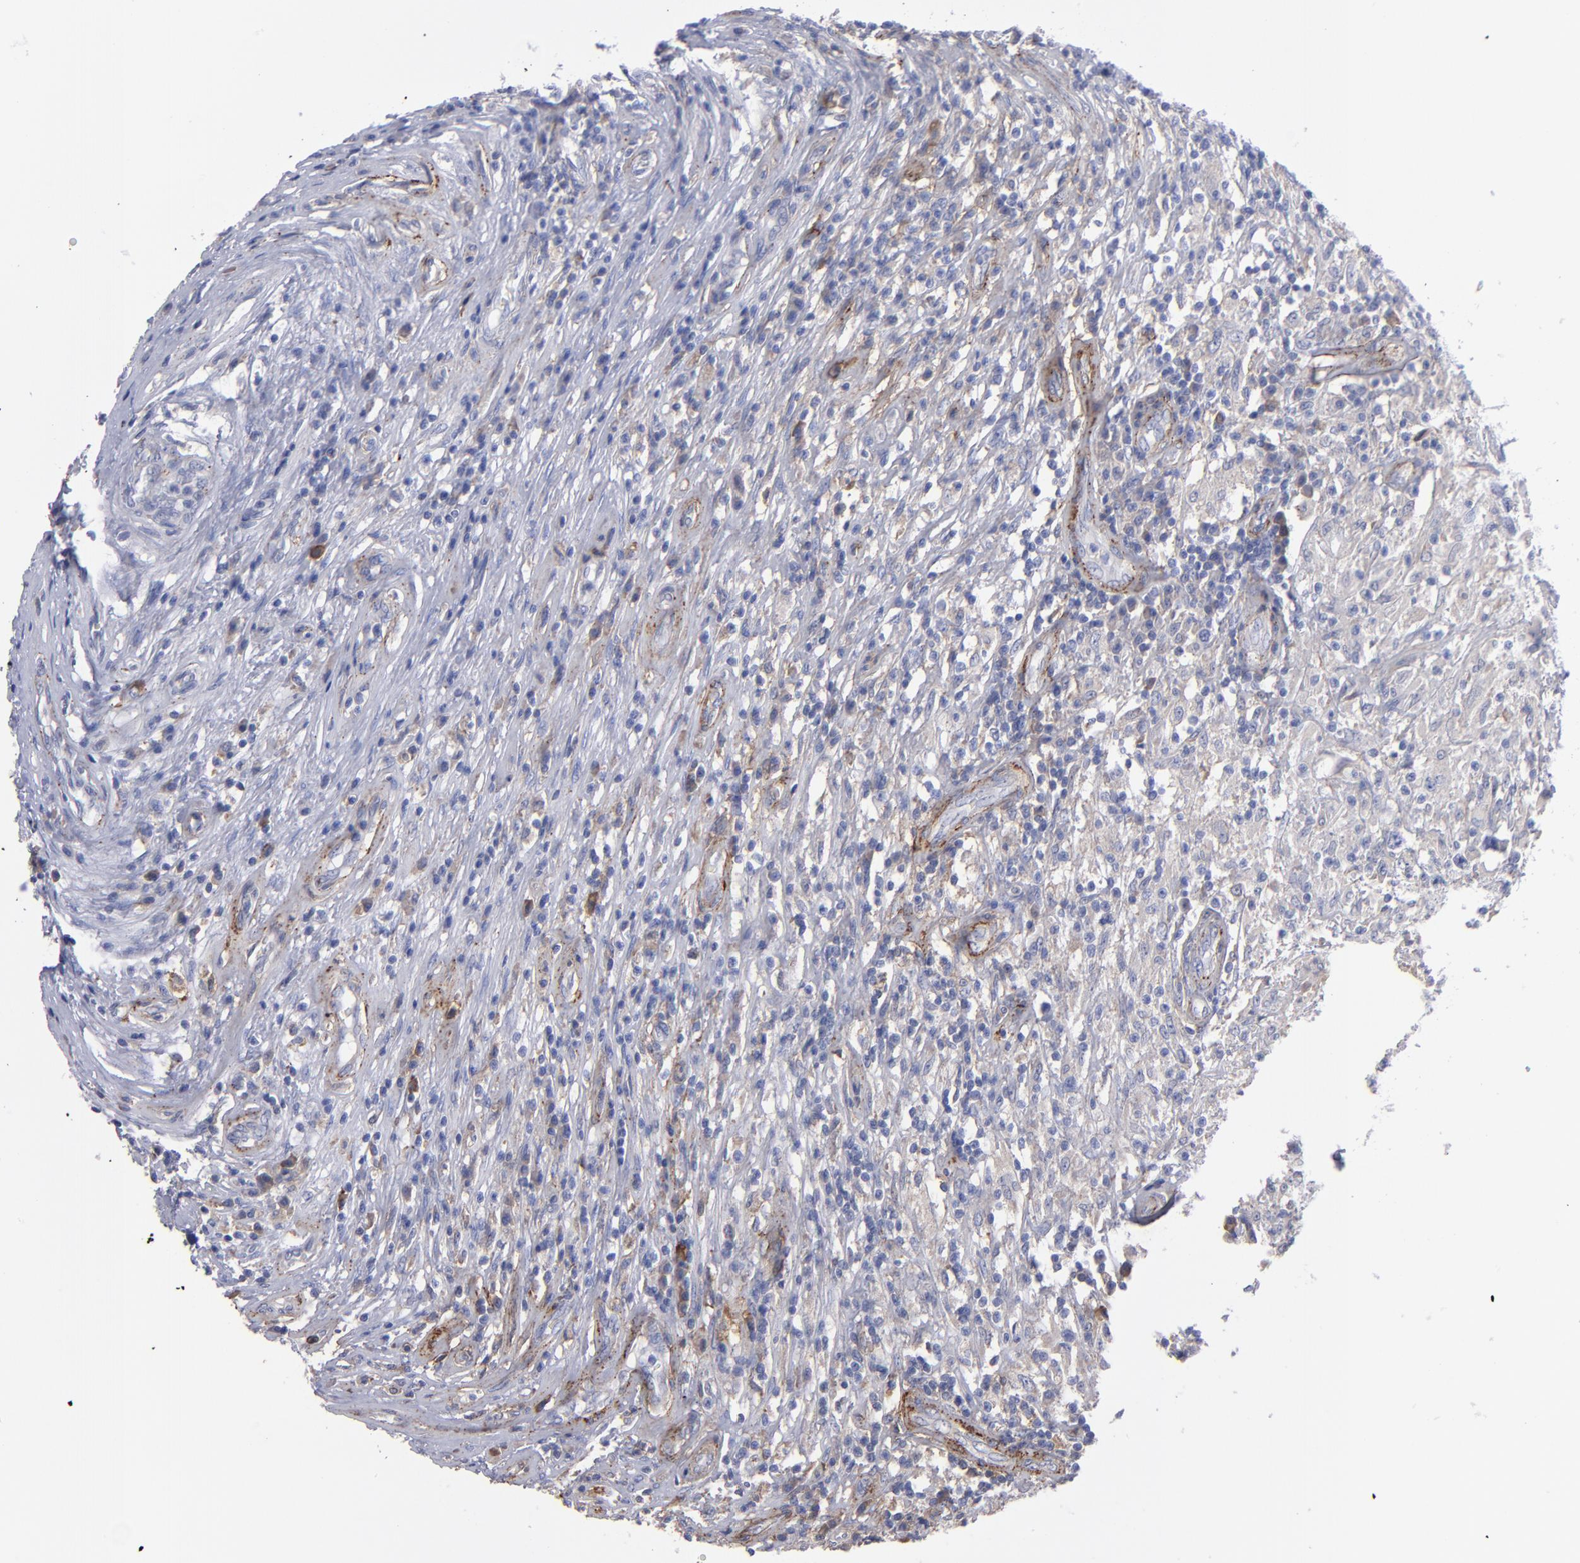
{"staining": {"intensity": "weak", "quantity": "25%-75%", "location": "cytoplasmic/membranous"}, "tissue": "testis cancer", "cell_type": "Tumor cells", "image_type": "cancer", "snomed": [{"axis": "morphology", "description": "Seminoma, NOS"}, {"axis": "topography", "description": "Testis"}], "caption": "Approximately 25%-75% of tumor cells in testis cancer reveal weak cytoplasmic/membranous protein staining as visualized by brown immunohistochemical staining.", "gene": "MFGE8", "patient": {"sex": "male", "age": 34}}